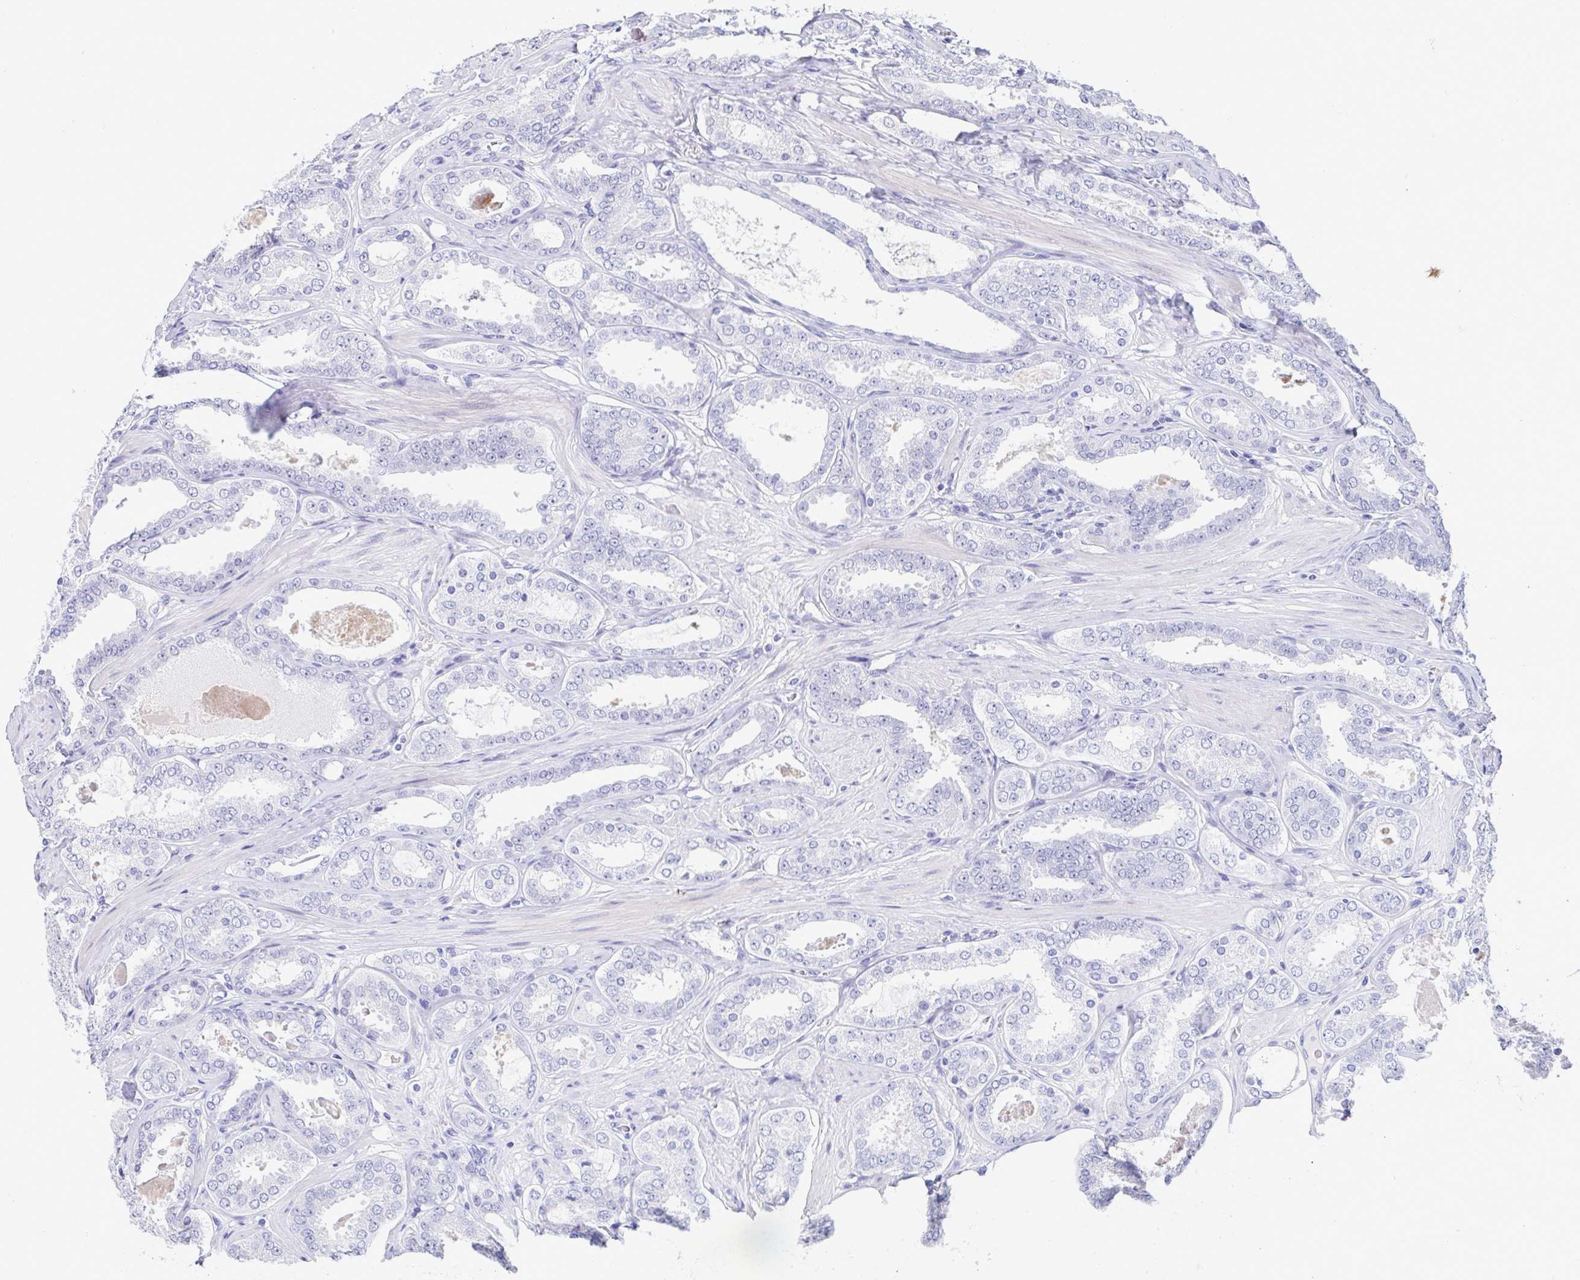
{"staining": {"intensity": "negative", "quantity": "none", "location": "none"}, "tissue": "prostate cancer", "cell_type": "Tumor cells", "image_type": "cancer", "snomed": [{"axis": "morphology", "description": "Adenocarcinoma, High grade"}, {"axis": "topography", "description": "Prostate"}], "caption": "Photomicrograph shows no protein staining in tumor cells of prostate cancer tissue. Nuclei are stained in blue.", "gene": "PERM1", "patient": {"sex": "male", "age": 63}}